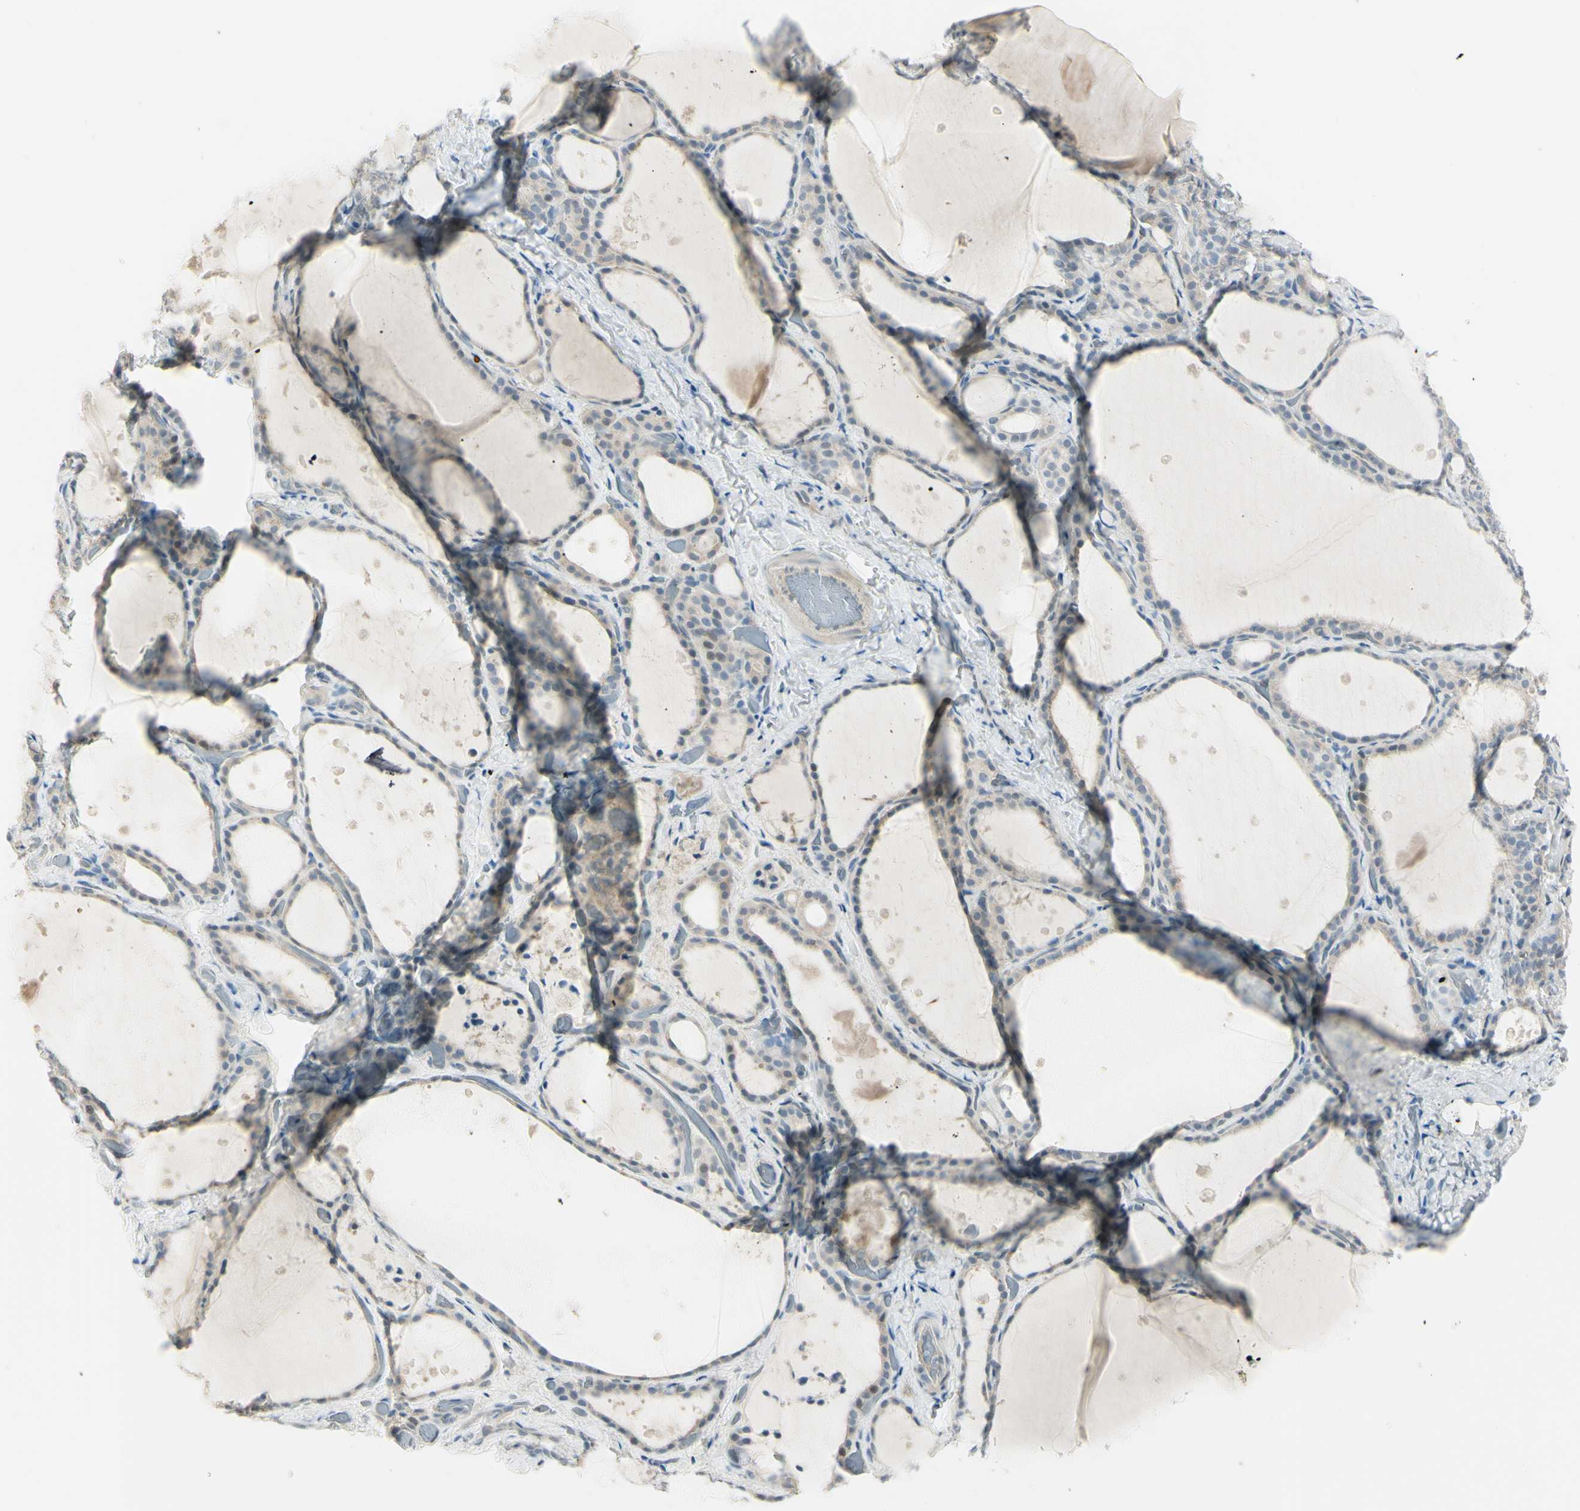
{"staining": {"intensity": "negative", "quantity": "none", "location": "none"}, "tissue": "thyroid gland", "cell_type": "Glandular cells", "image_type": "normal", "snomed": [{"axis": "morphology", "description": "Normal tissue, NOS"}, {"axis": "topography", "description": "Thyroid gland"}], "caption": "Immunohistochemical staining of normal thyroid gland demonstrates no significant expression in glandular cells. The staining was performed using DAB to visualize the protein expression in brown, while the nuclei were stained in blue with hematoxylin (Magnification: 20x).", "gene": "ASB9", "patient": {"sex": "female", "age": 44}}